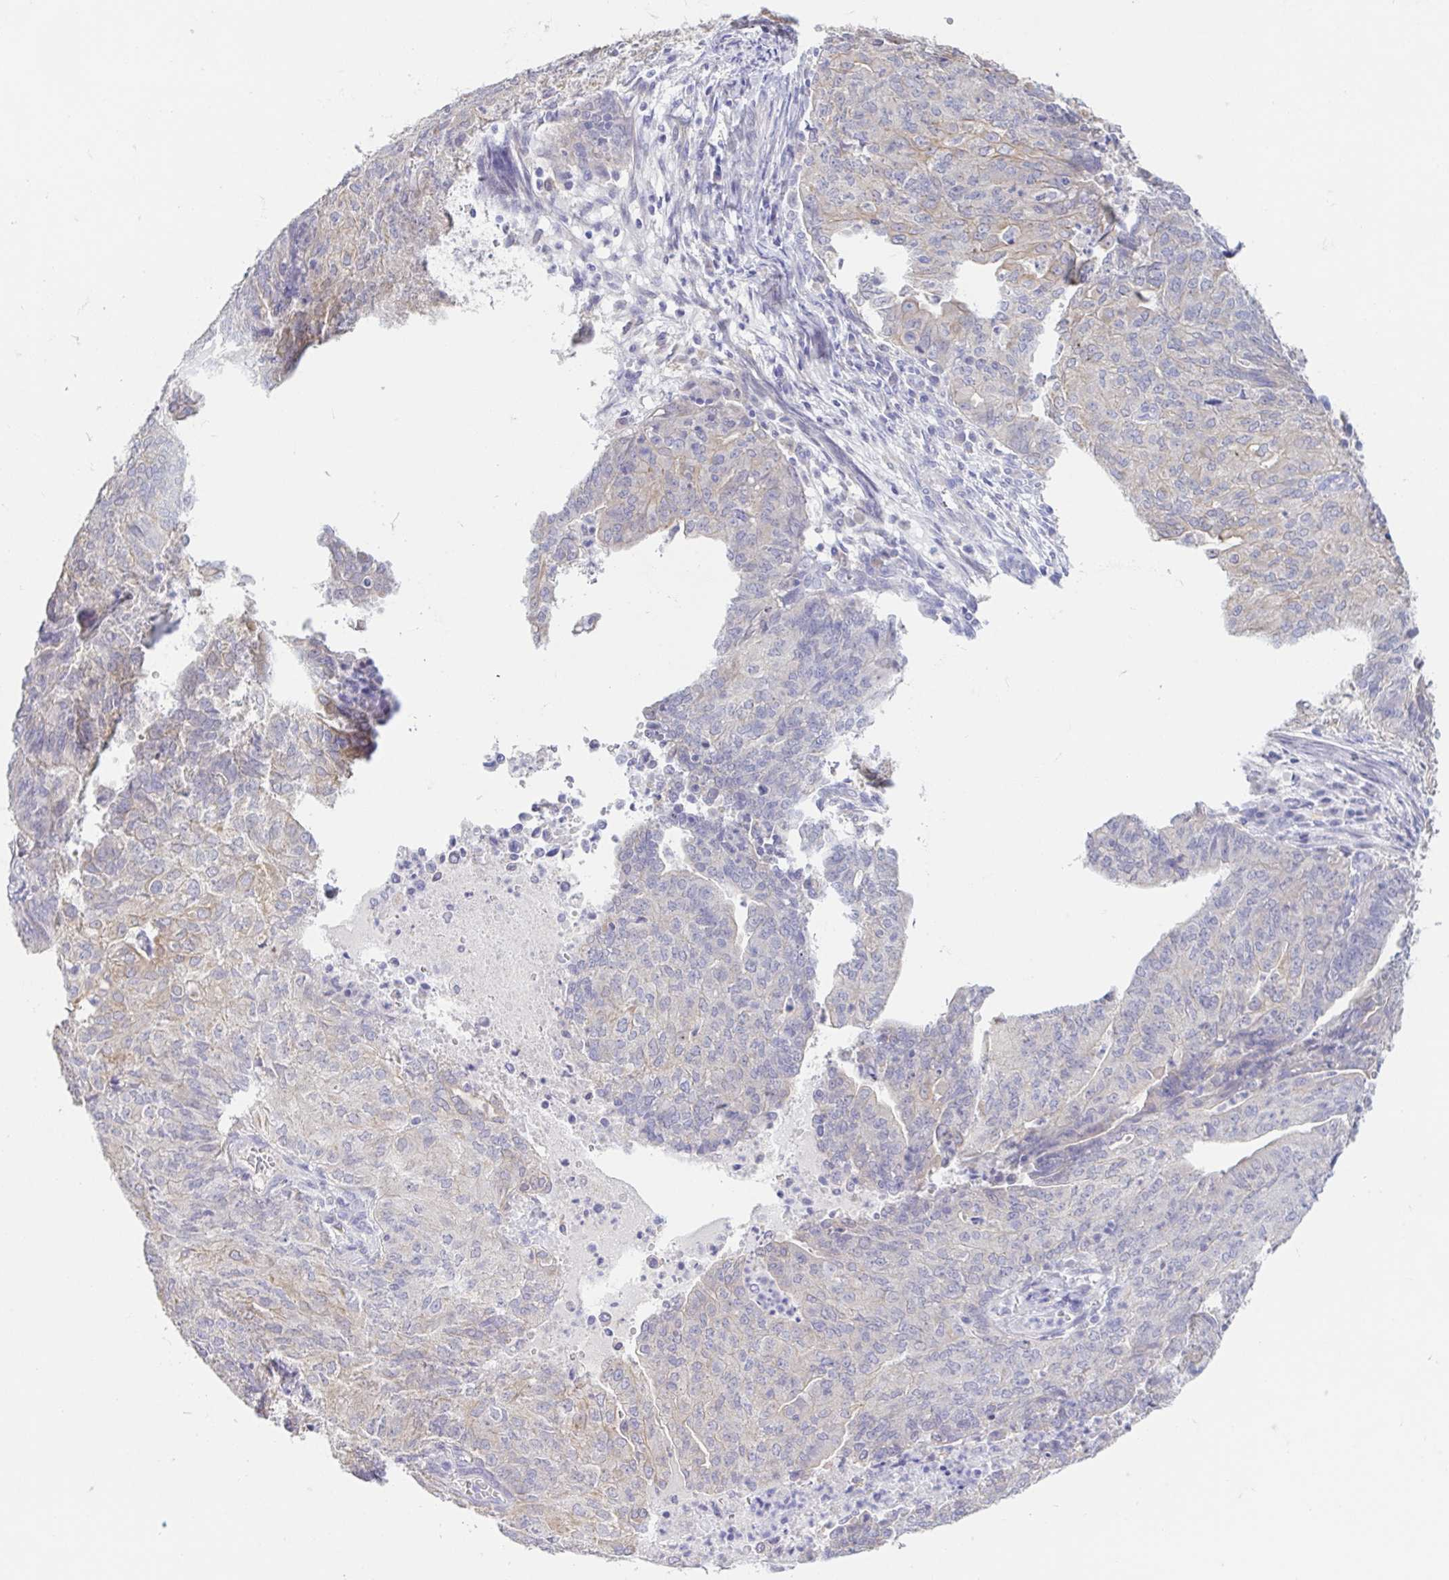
{"staining": {"intensity": "weak", "quantity": "<25%", "location": "cytoplasmic/membranous"}, "tissue": "endometrial cancer", "cell_type": "Tumor cells", "image_type": "cancer", "snomed": [{"axis": "morphology", "description": "Adenocarcinoma, NOS"}, {"axis": "topography", "description": "Endometrium"}], "caption": "A high-resolution micrograph shows immunohistochemistry (IHC) staining of endometrial cancer, which shows no significant expression in tumor cells.", "gene": "FABP3", "patient": {"sex": "female", "age": 82}}